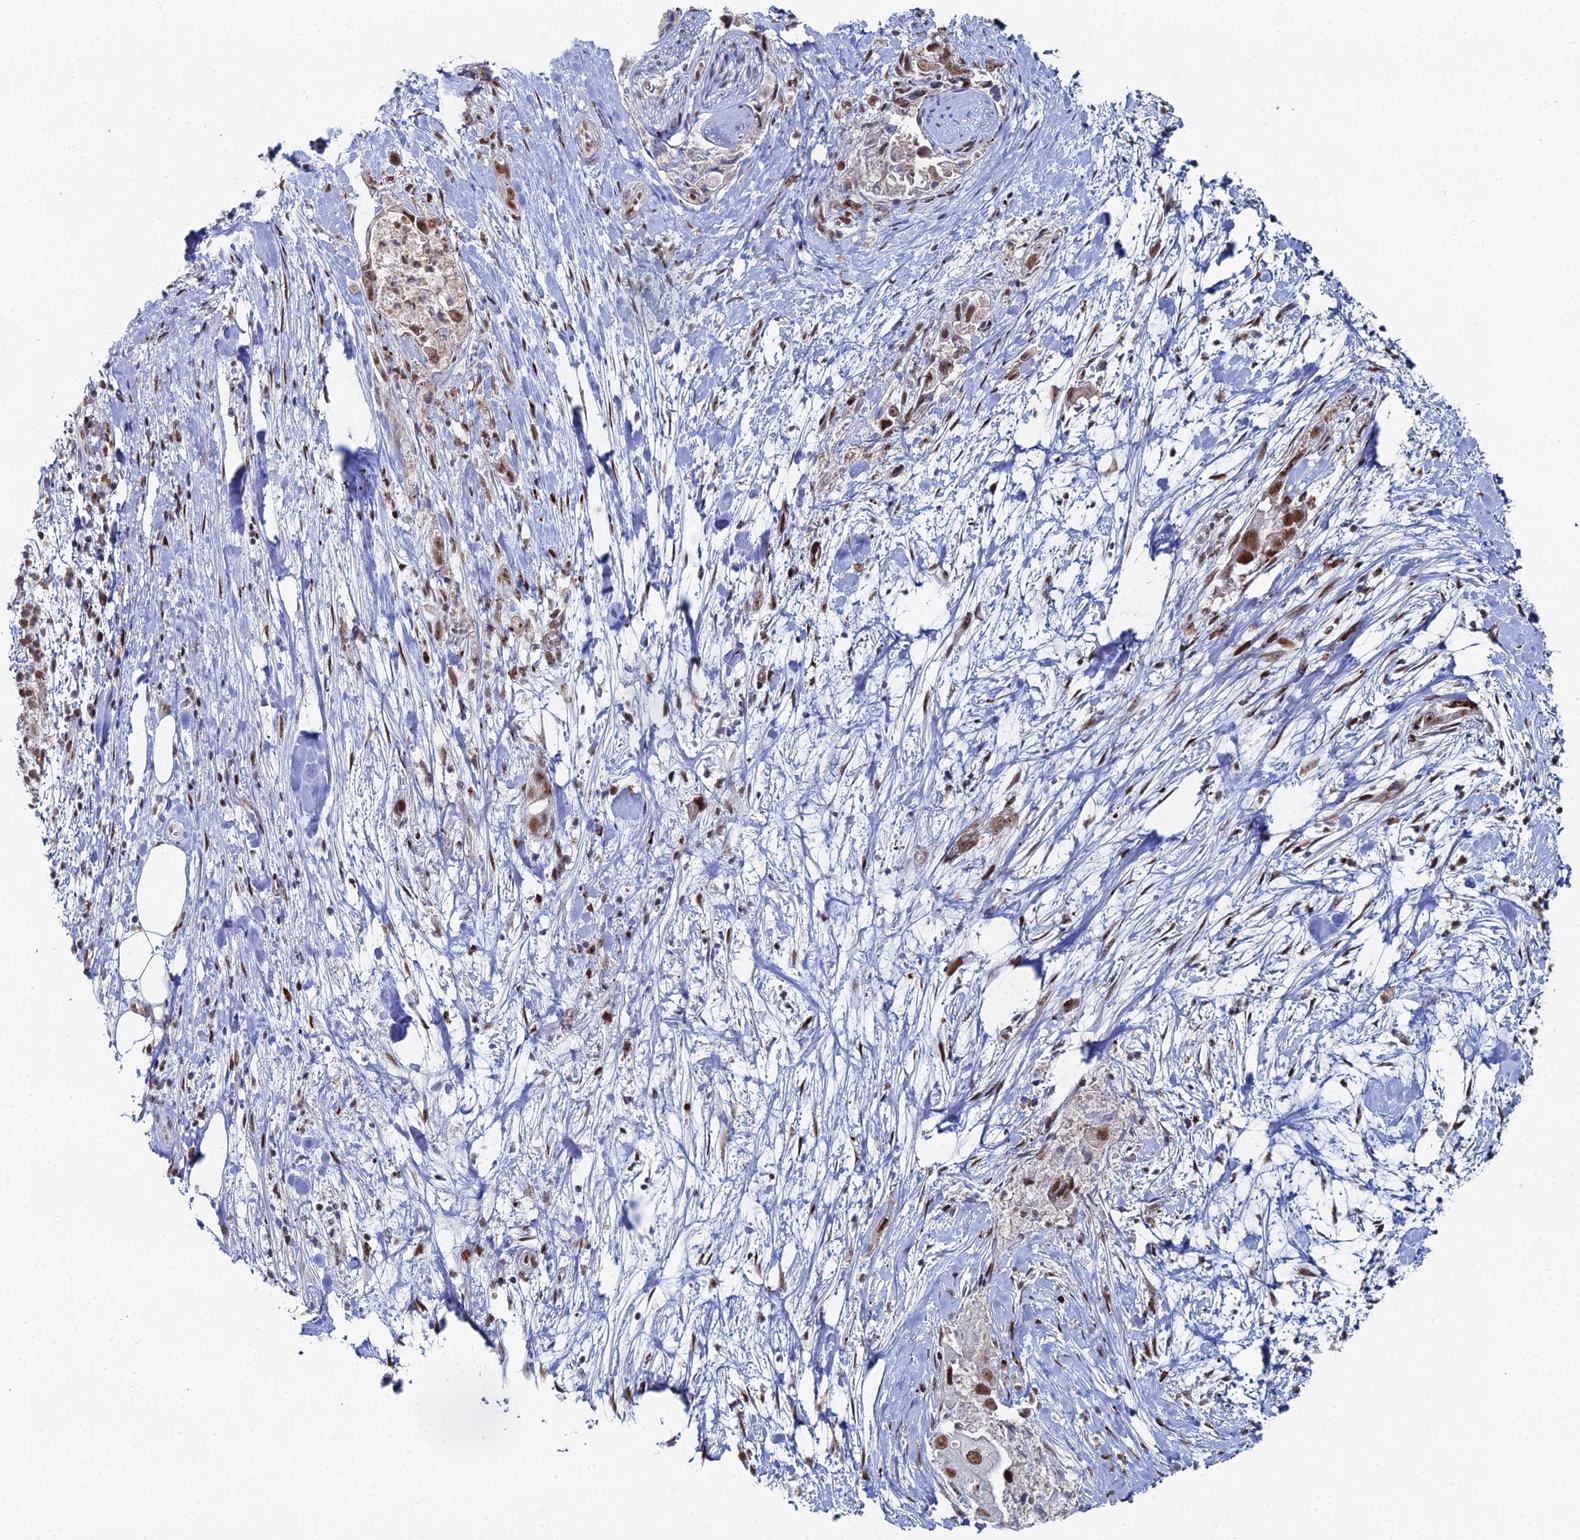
{"staining": {"intensity": "moderate", "quantity": ">75%", "location": "nuclear"}, "tissue": "pancreatic cancer", "cell_type": "Tumor cells", "image_type": "cancer", "snomed": [{"axis": "morphology", "description": "Adenocarcinoma, NOS"}, {"axis": "topography", "description": "Pancreas"}], "caption": "This is a micrograph of immunohistochemistry (IHC) staining of pancreatic cancer, which shows moderate staining in the nuclear of tumor cells.", "gene": "GSC2", "patient": {"sex": "female", "age": 78}}